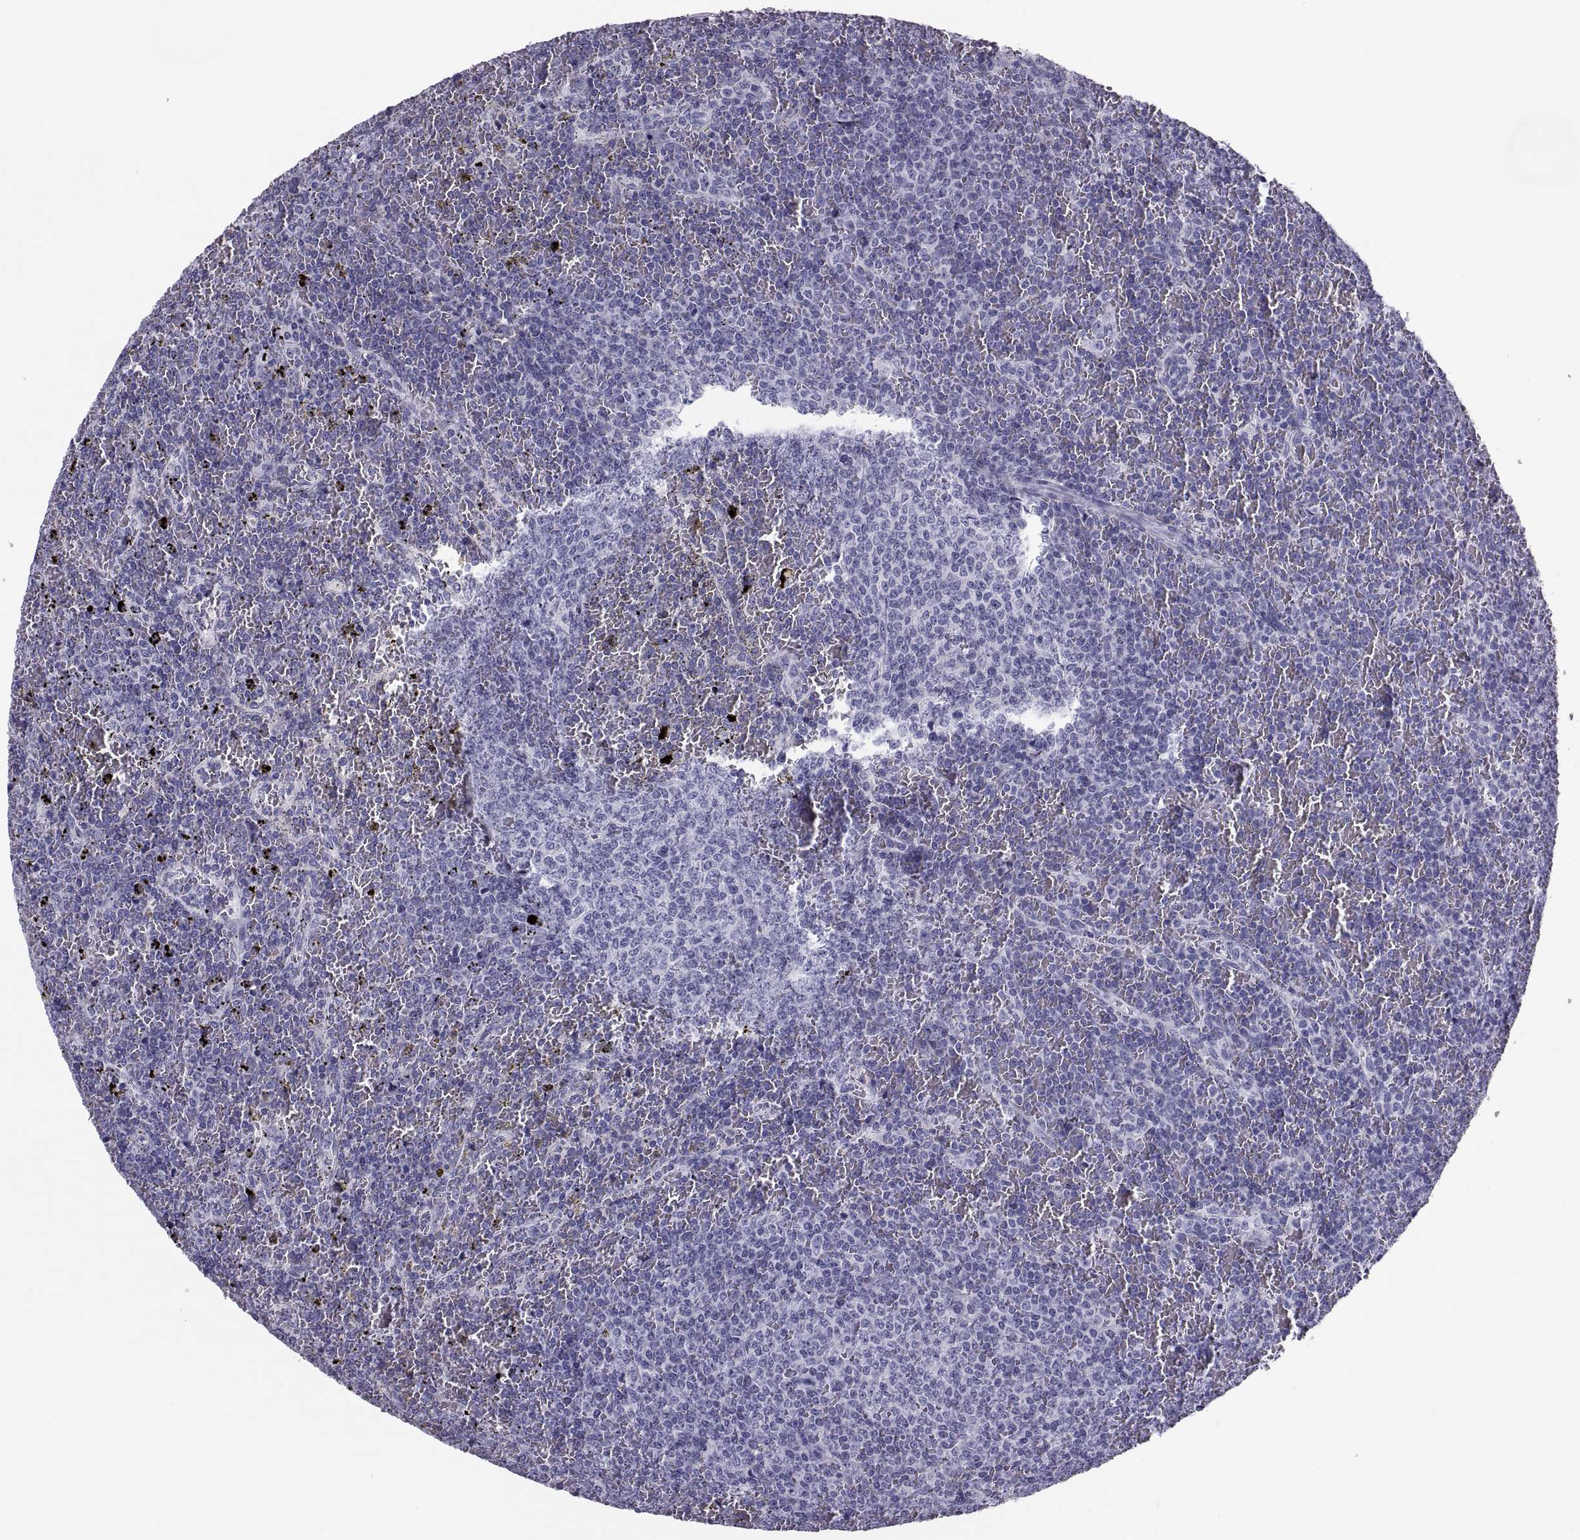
{"staining": {"intensity": "negative", "quantity": "none", "location": "none"}, "tissue": "lymphoma", "cell_type": "Tumor cells", "image_type": "cancer", "snomed": [{"axis": "morphology", "description": "Malignant lymphoma, non-Hodgkin's type, Low grade"}, {"axis": "topography", "description": "Spleen"}], "caption": "High magnification brightfield microscopy of malignant lymphoma, non-Hodgkin's type (low-grade) stained with DAB (3,3'-diaminobenzidine) (brown) and counterstained with hematoxylin (blue): tumor cells show no significant expression. (Brightfield microscopy of DAB immunohistochemistry (IHC) at high magnification).", "gene": "CRISP1", "patient": {"sex": "female", "age": 77}}